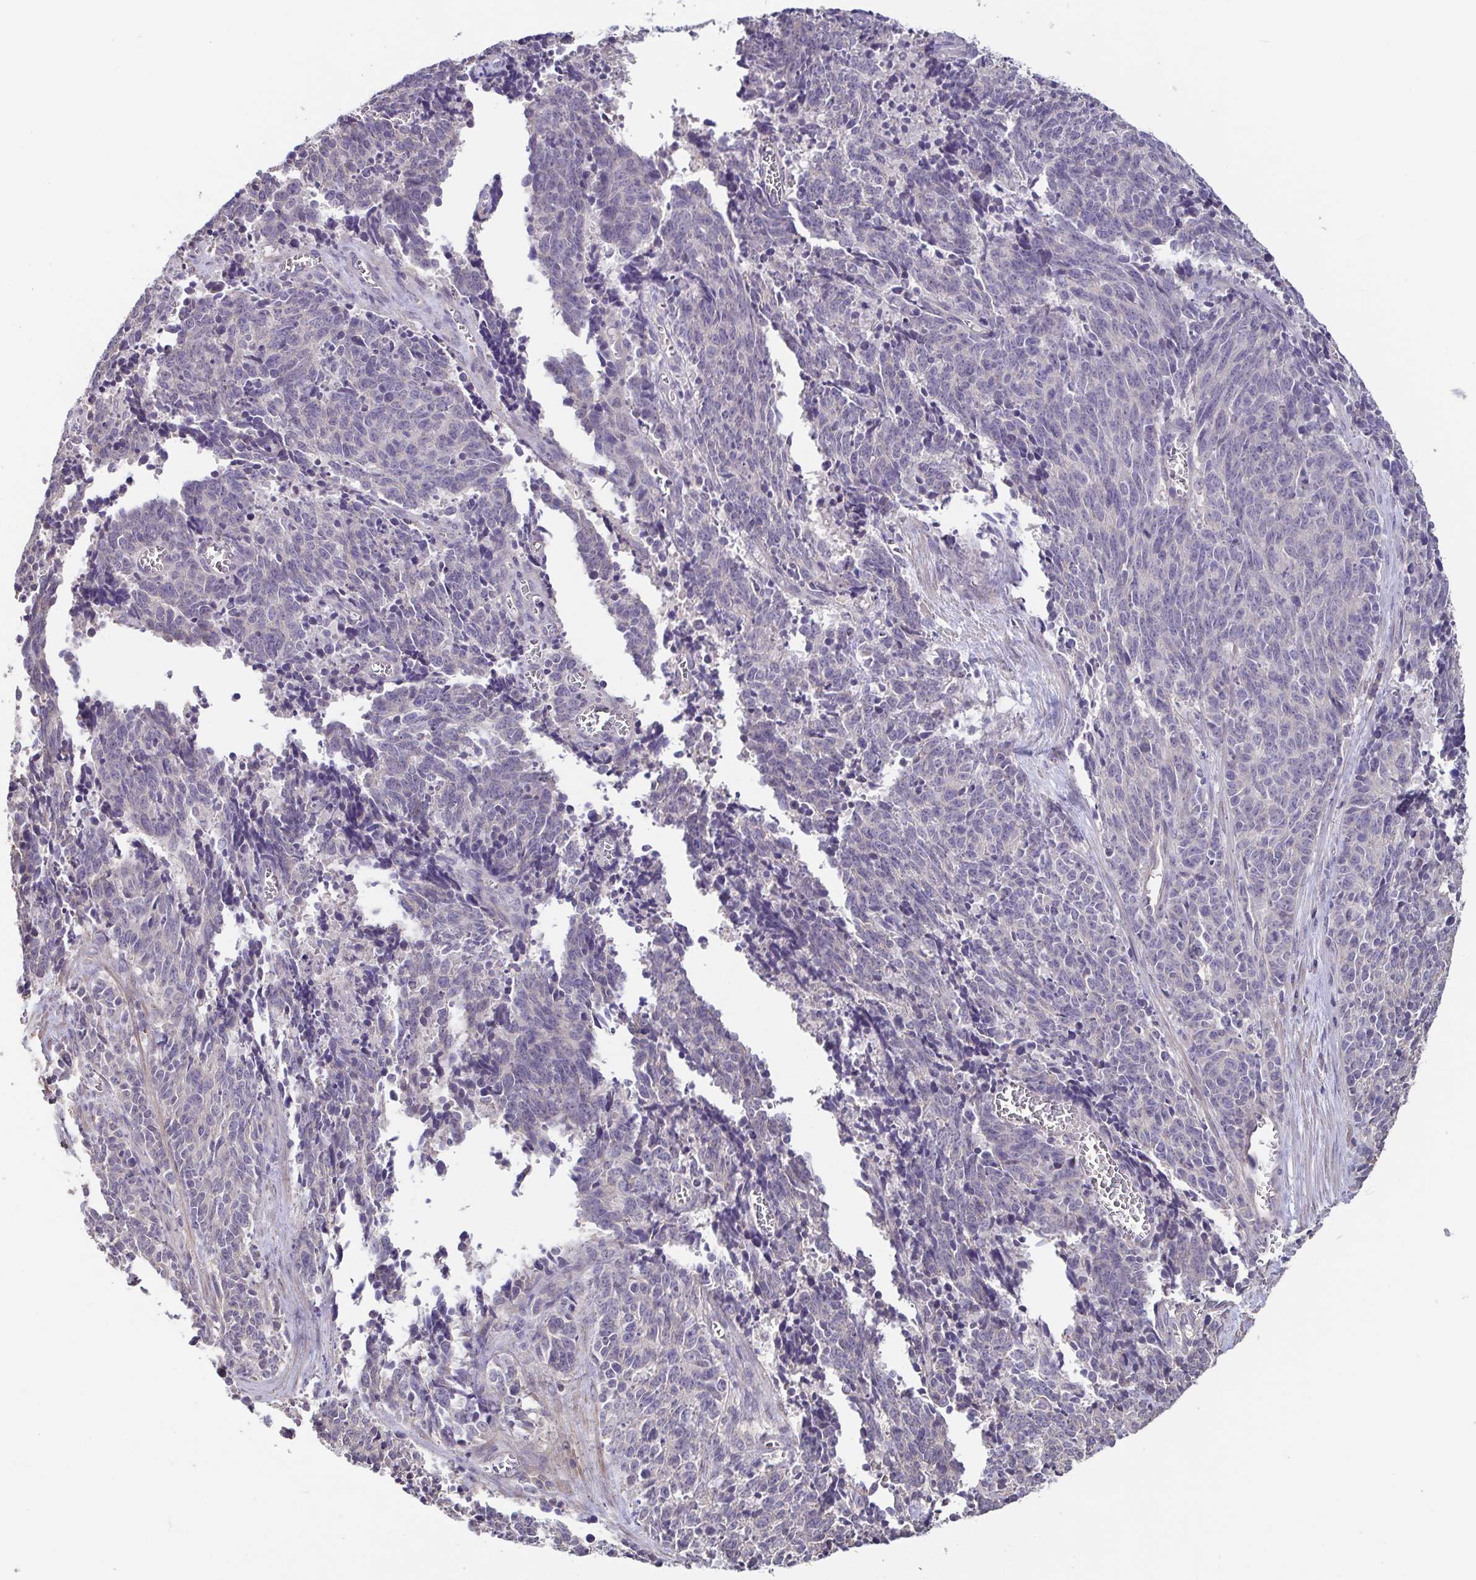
{"staining": {"intensity": "negative", "quantity": "none", "location": "none"}, "tissue": "cervical cancer", "cell_type": "Tumor cells", "image_type": "cancer", "snomed": [{"axis": "morphology", "description": "Squamous cell carcinoma, NOS"}, {"axis": "topography", "description": "Cervix"}], "caption": "Protein analysis of squamous cell carcinoma (cervical) exhibits no significant positivity in tumor cells. (DAB (3,3'-diaminobenzidine) IHC visualized using brightfield microscopy, high magnification).", "gene": "ACTRT2", "patient": {"sex": "female", "age": 29}}